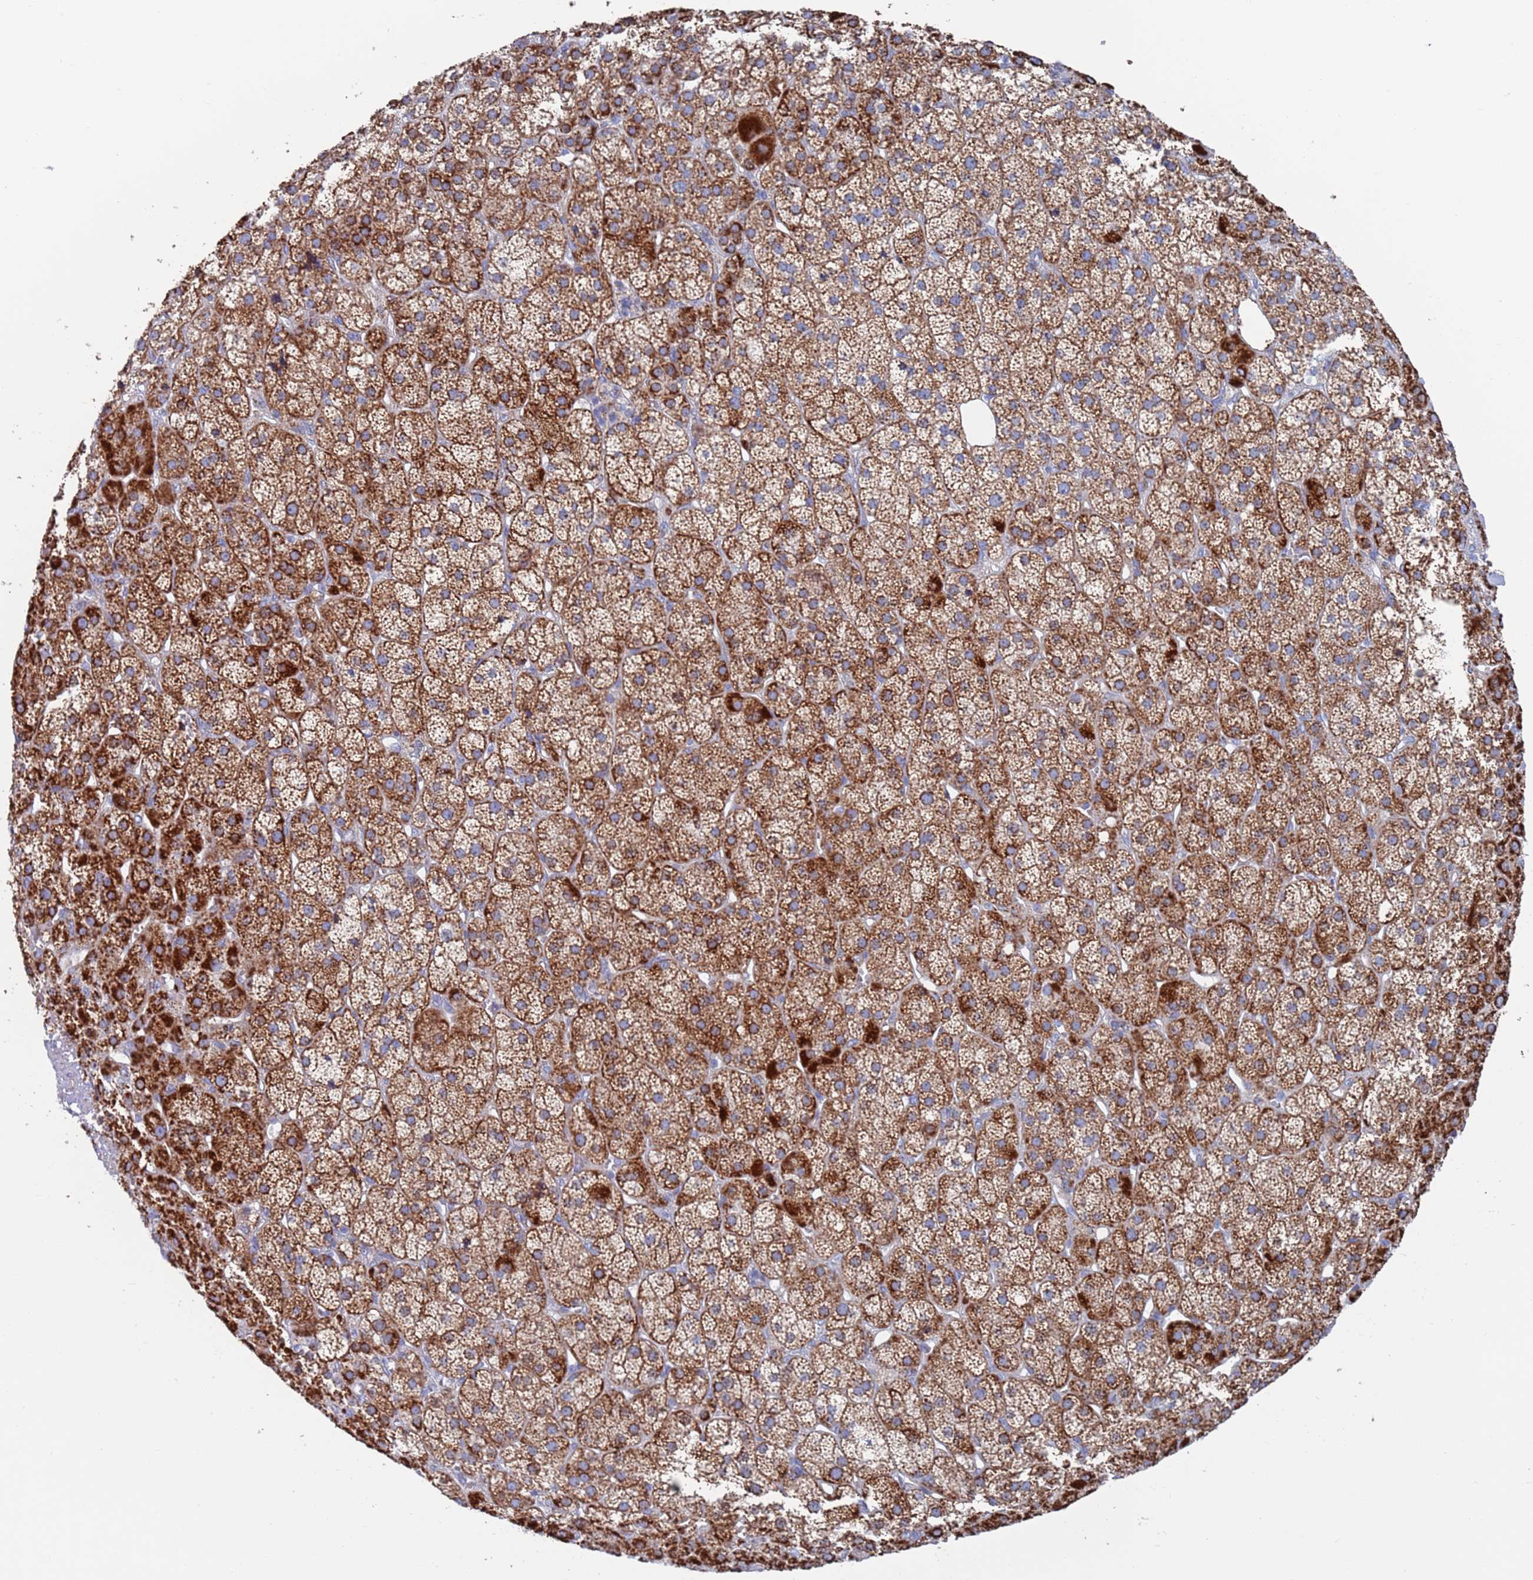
{"staining": {"intensity": "strong", "quantity": ">75%", "location": "cytoplasmic/membranous"}, "tissue": "adrenal gland", "cell_type": "Glandular cells", "image_type": "normal", "snomed": [{"axis": "morphology", "description": "Normal tissue, NOS"}, {"axis": "topography", "description": "Adrenal gland"}], "caption": "This is an image of immunohistochemistry (IHC) staining of benign adrenal gland, which shows strong positivity in the cytoplasmic/membranous of glandular cells.", "gene": "CHCHD6", "patient": {"sex": "female", "age": 57}}